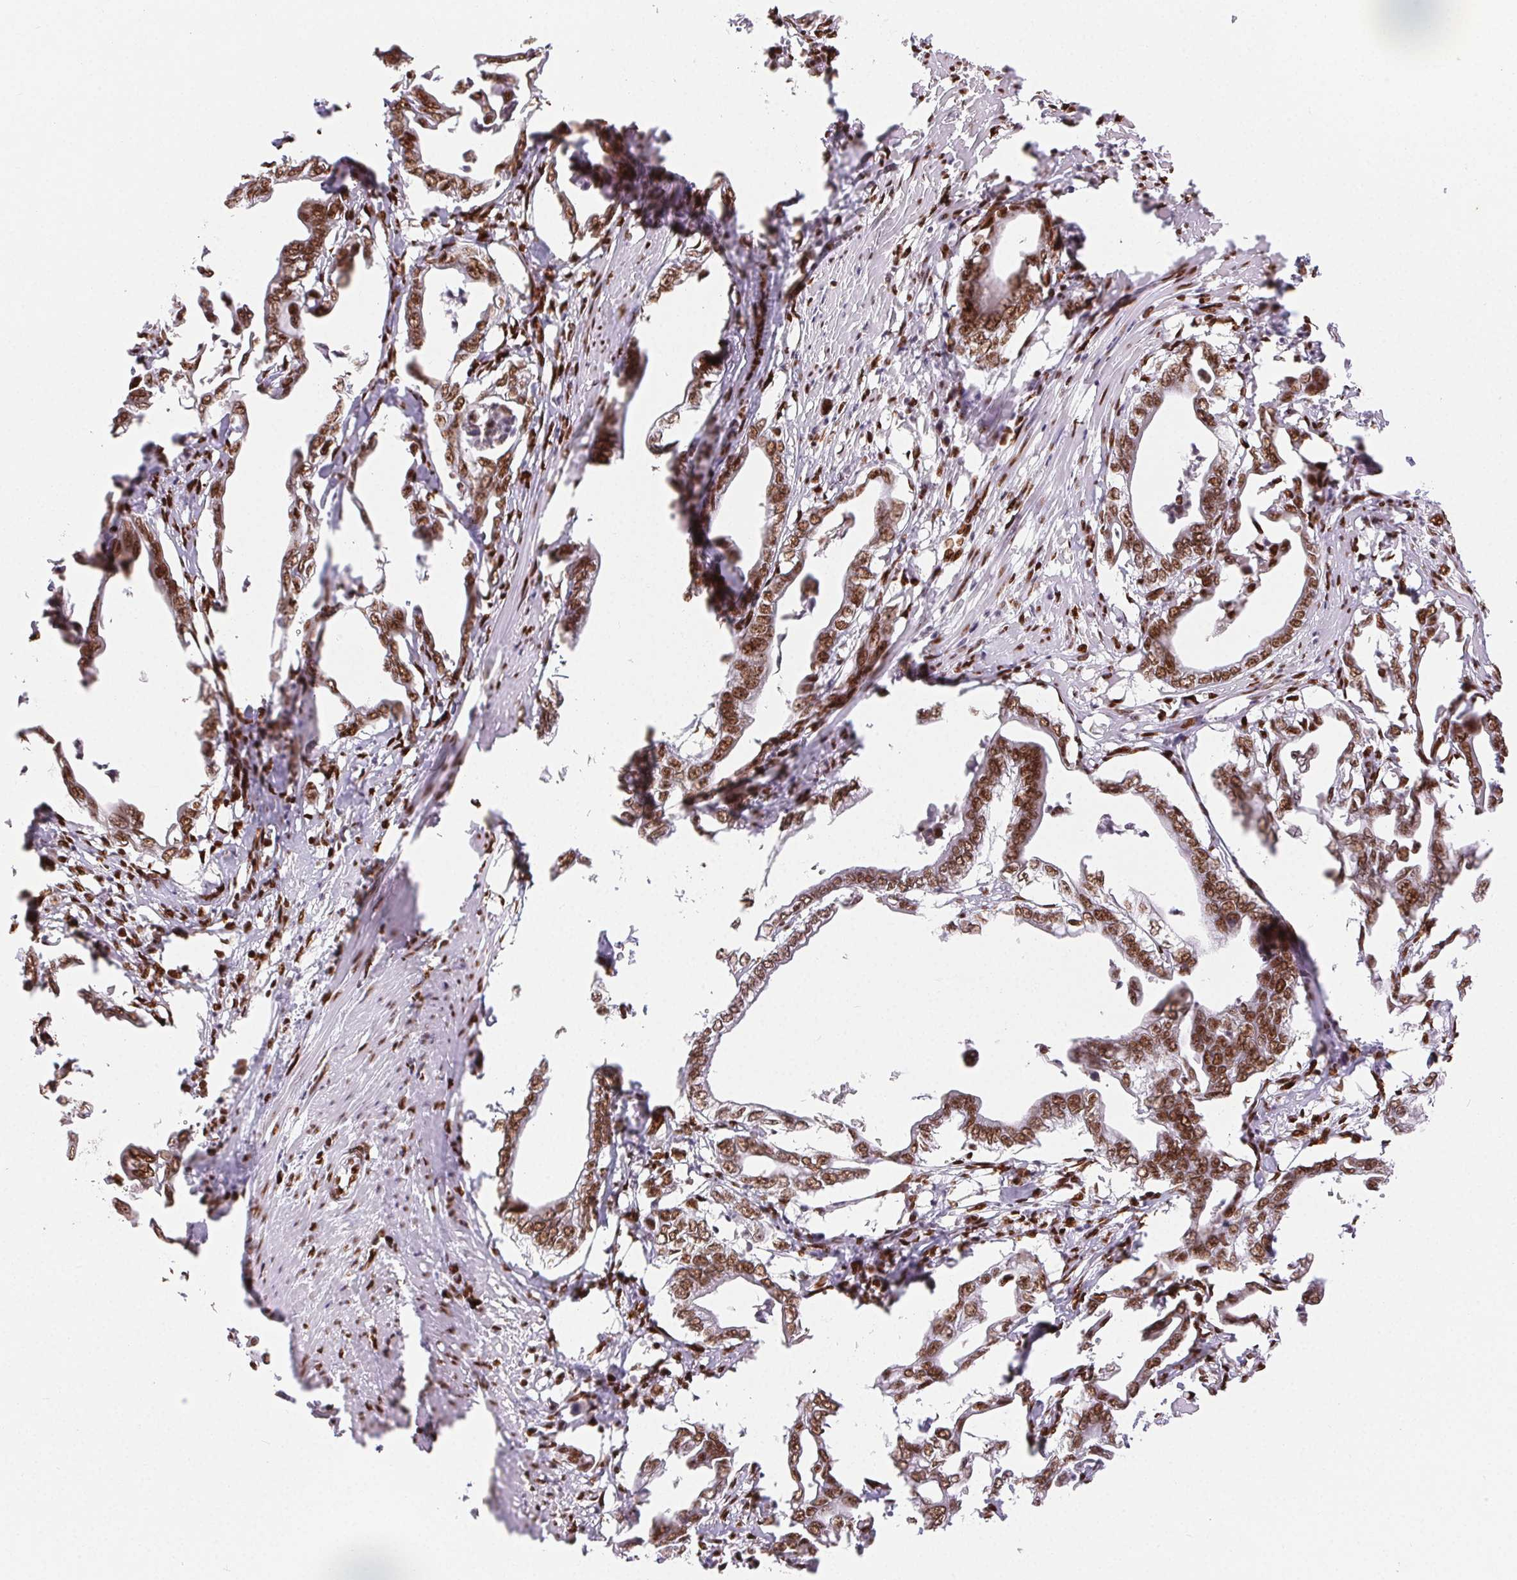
{"staining": {"intensity": "moderate", "quantity": ">75%", "location": "nuclear"}, "tissue": "pancreatic cancer", "cell_type": "Tumor cells", "image_type": "cancer", "snomed": [{"axis": "morphology", "description": "Adenocarcinoma, NOS"}, {"axis": "topography", "description": "Pancreas"}], "caption": "Immunohistochemistry of human pancreatic adenocarcinoma reveals medium levels of moderate nuclear expression in approximately >75% of tumor cells.", "gene": "ZNF80", "patient": {"sex": "male", "age": 61}}